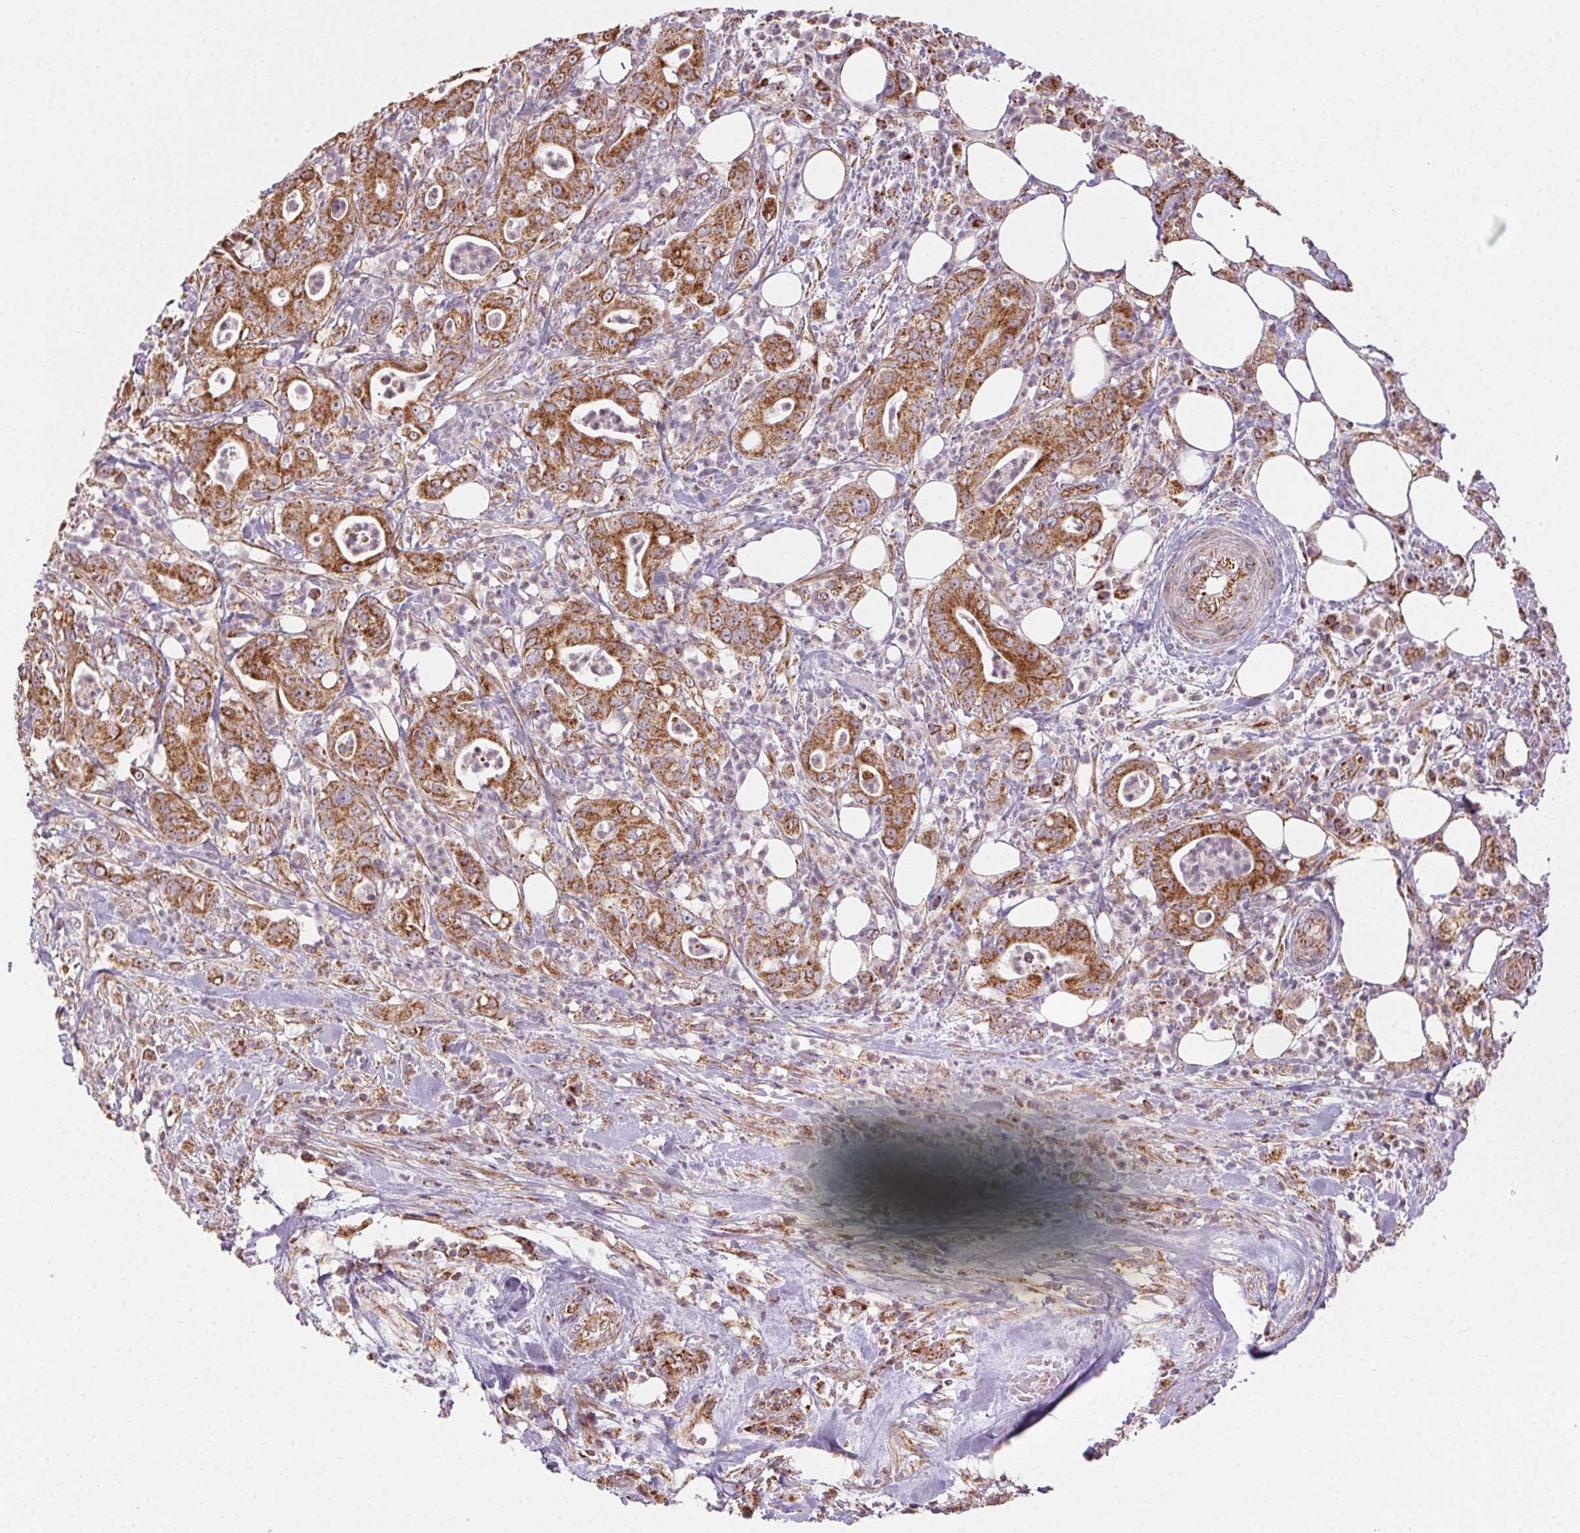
{"staining": {"intensity": "strong", "quantity": ">75%", "location": "cytoplasmic/membranous"}, "tissue": "pancreatic cancer", "cell_type": "Tumor cells", "image_type": "cancer", "snomed": [{"axis": "morphology", "description": "Adenocarcinoma, NOS"}, {"axis": "topography", "description": "Pancreas"}], "caption": "High-power microscopy captured an immunohistochemistry (IHC) image of adenocarcinoma (pancreatic), revealing strong cytoplasmic/membranous staining in about >75% of tumor cells.", "gene": "CLPB", "patient": {"sex": "male", "age": 71}}